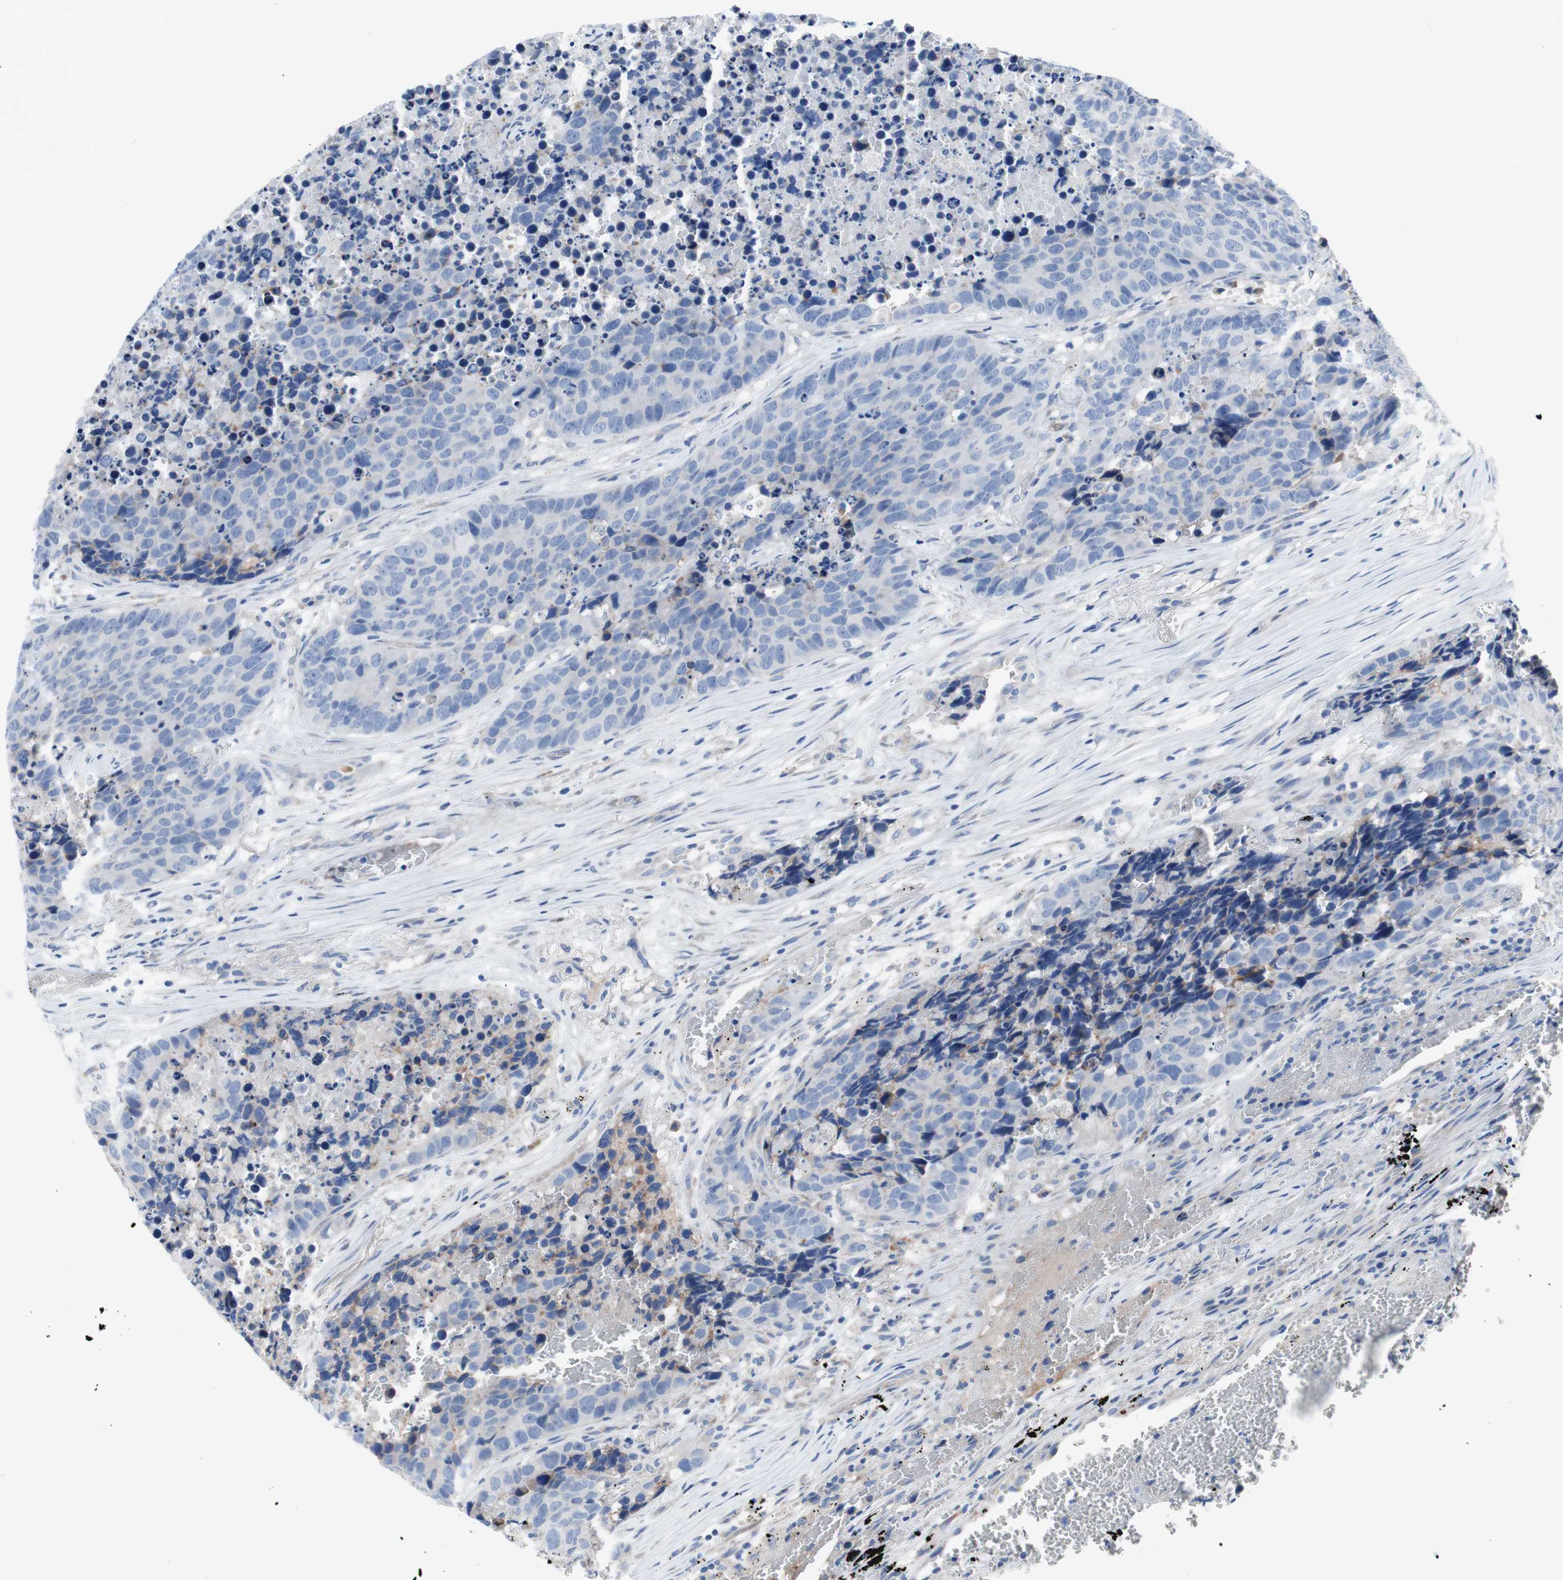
{"staining": {"intensity": "negative", "quantity": "none", "location": "none"}, "tissue": "carcinoid", "cell_type": "Tumor cells", "image_type": "cancer", "snomed": [{"axis": "morphology", "description": "Carcinoid, malignant, NOS"}, {"axis": "topography", "description": "Lung"}], "caption": "Tumor cells show no significant staining in malignant carcinoid.", "gene": "KANSL1", "patient": {"sex": "male", "age": 60}}